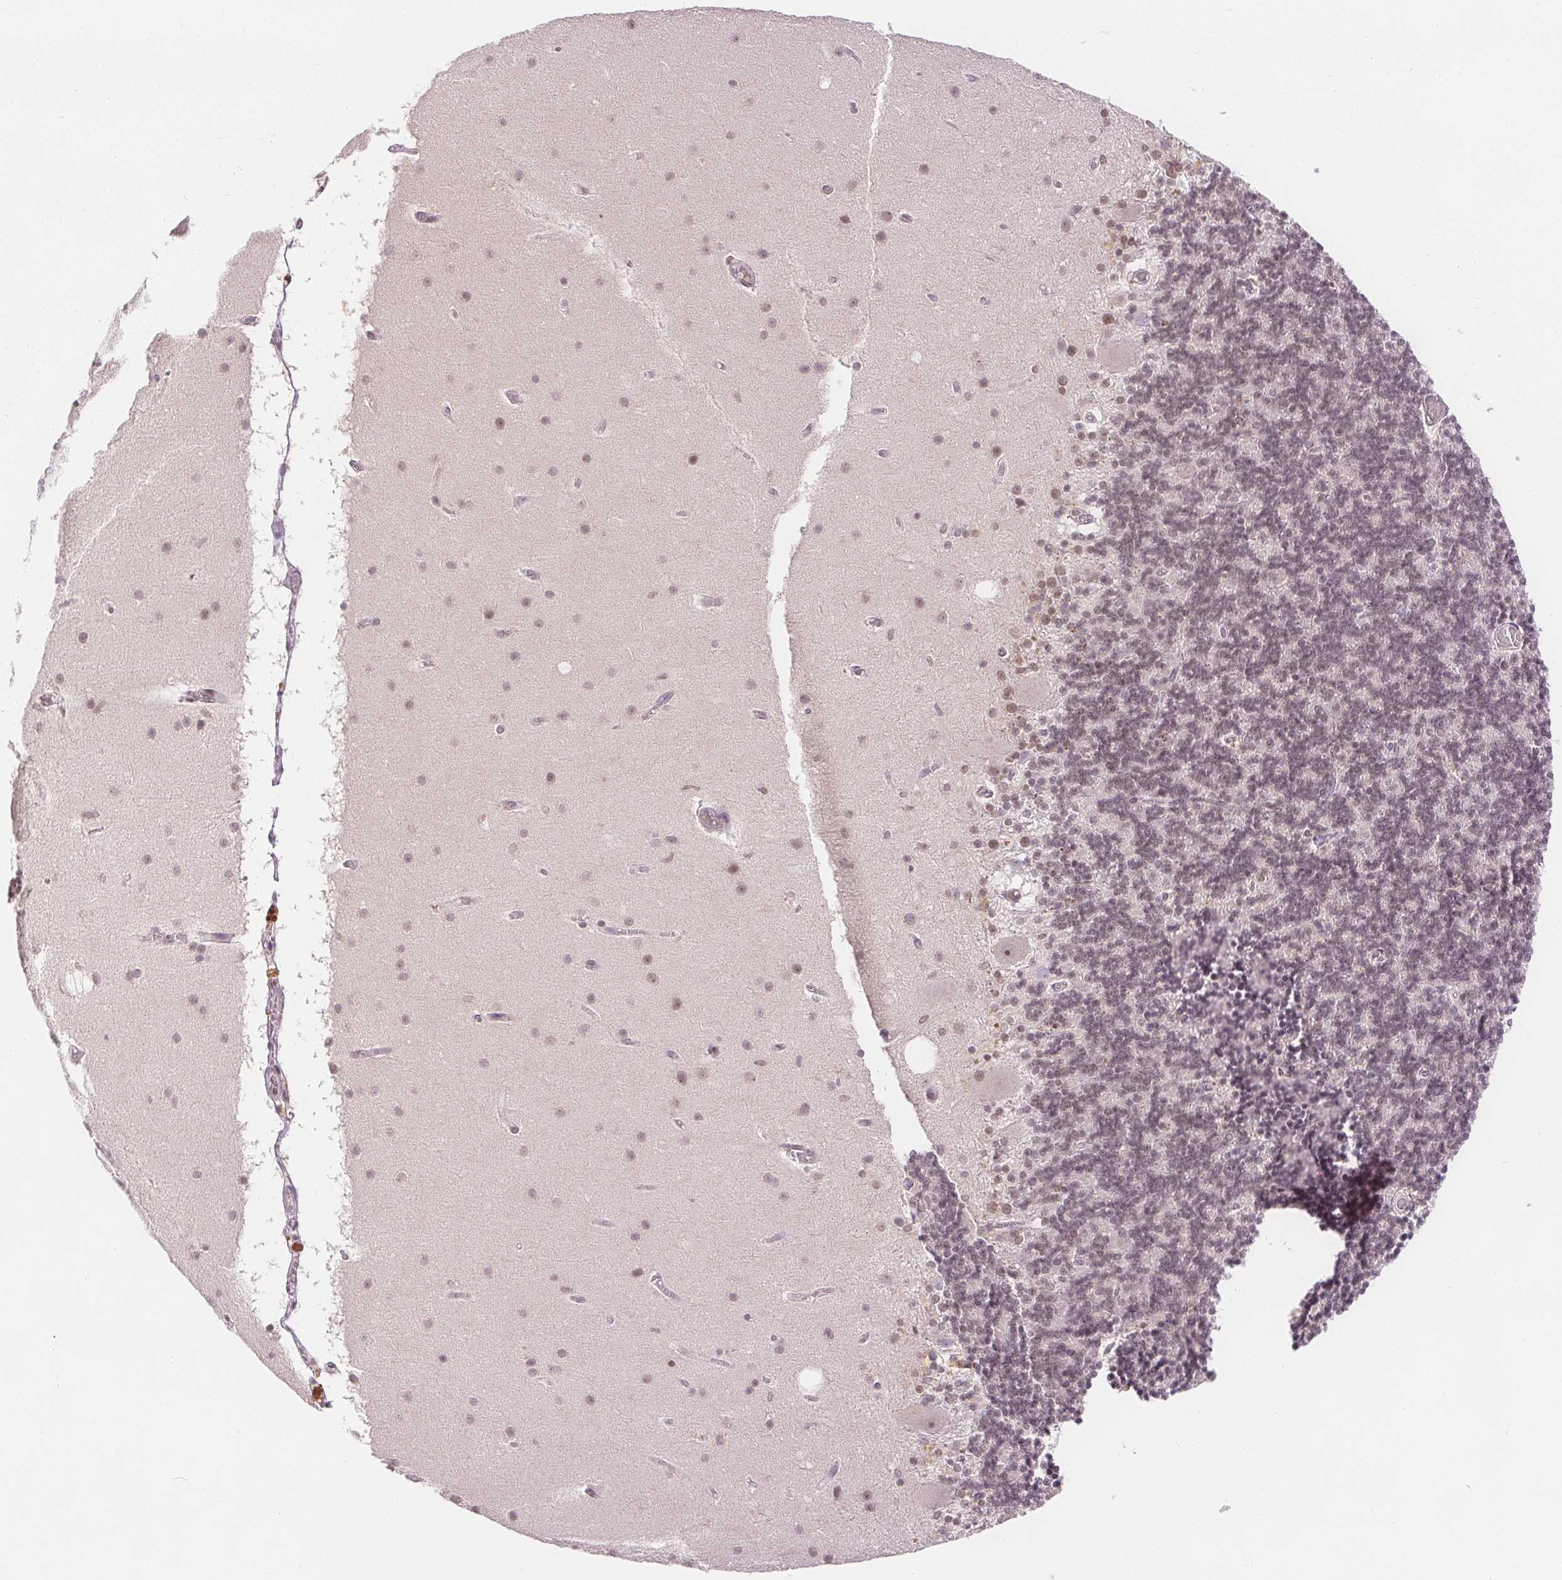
{"staining": {"intensity": "weak", "quantity": "25%-75%", "location": "nuclear"}, "tissue": "cerebellum", "cell_type": "Cells in granular layer", "image_type": "normal", "snomed": [{"axis": "morphology", "description": "Normal tissue, NOS"}, {"axis": "topography", "description": "Cerebellum"}], "caption": "Immunohistochemical staining of benign cerebellum exhibits 25%-75% levels of weak nuclear protein expression in about 25%-75% of cells in granular layer. (DAB IHC, brown staining for protein, blue staining for nuclei).", "gene": "DEK", "patient": {"sex": "male", "age": 70}}